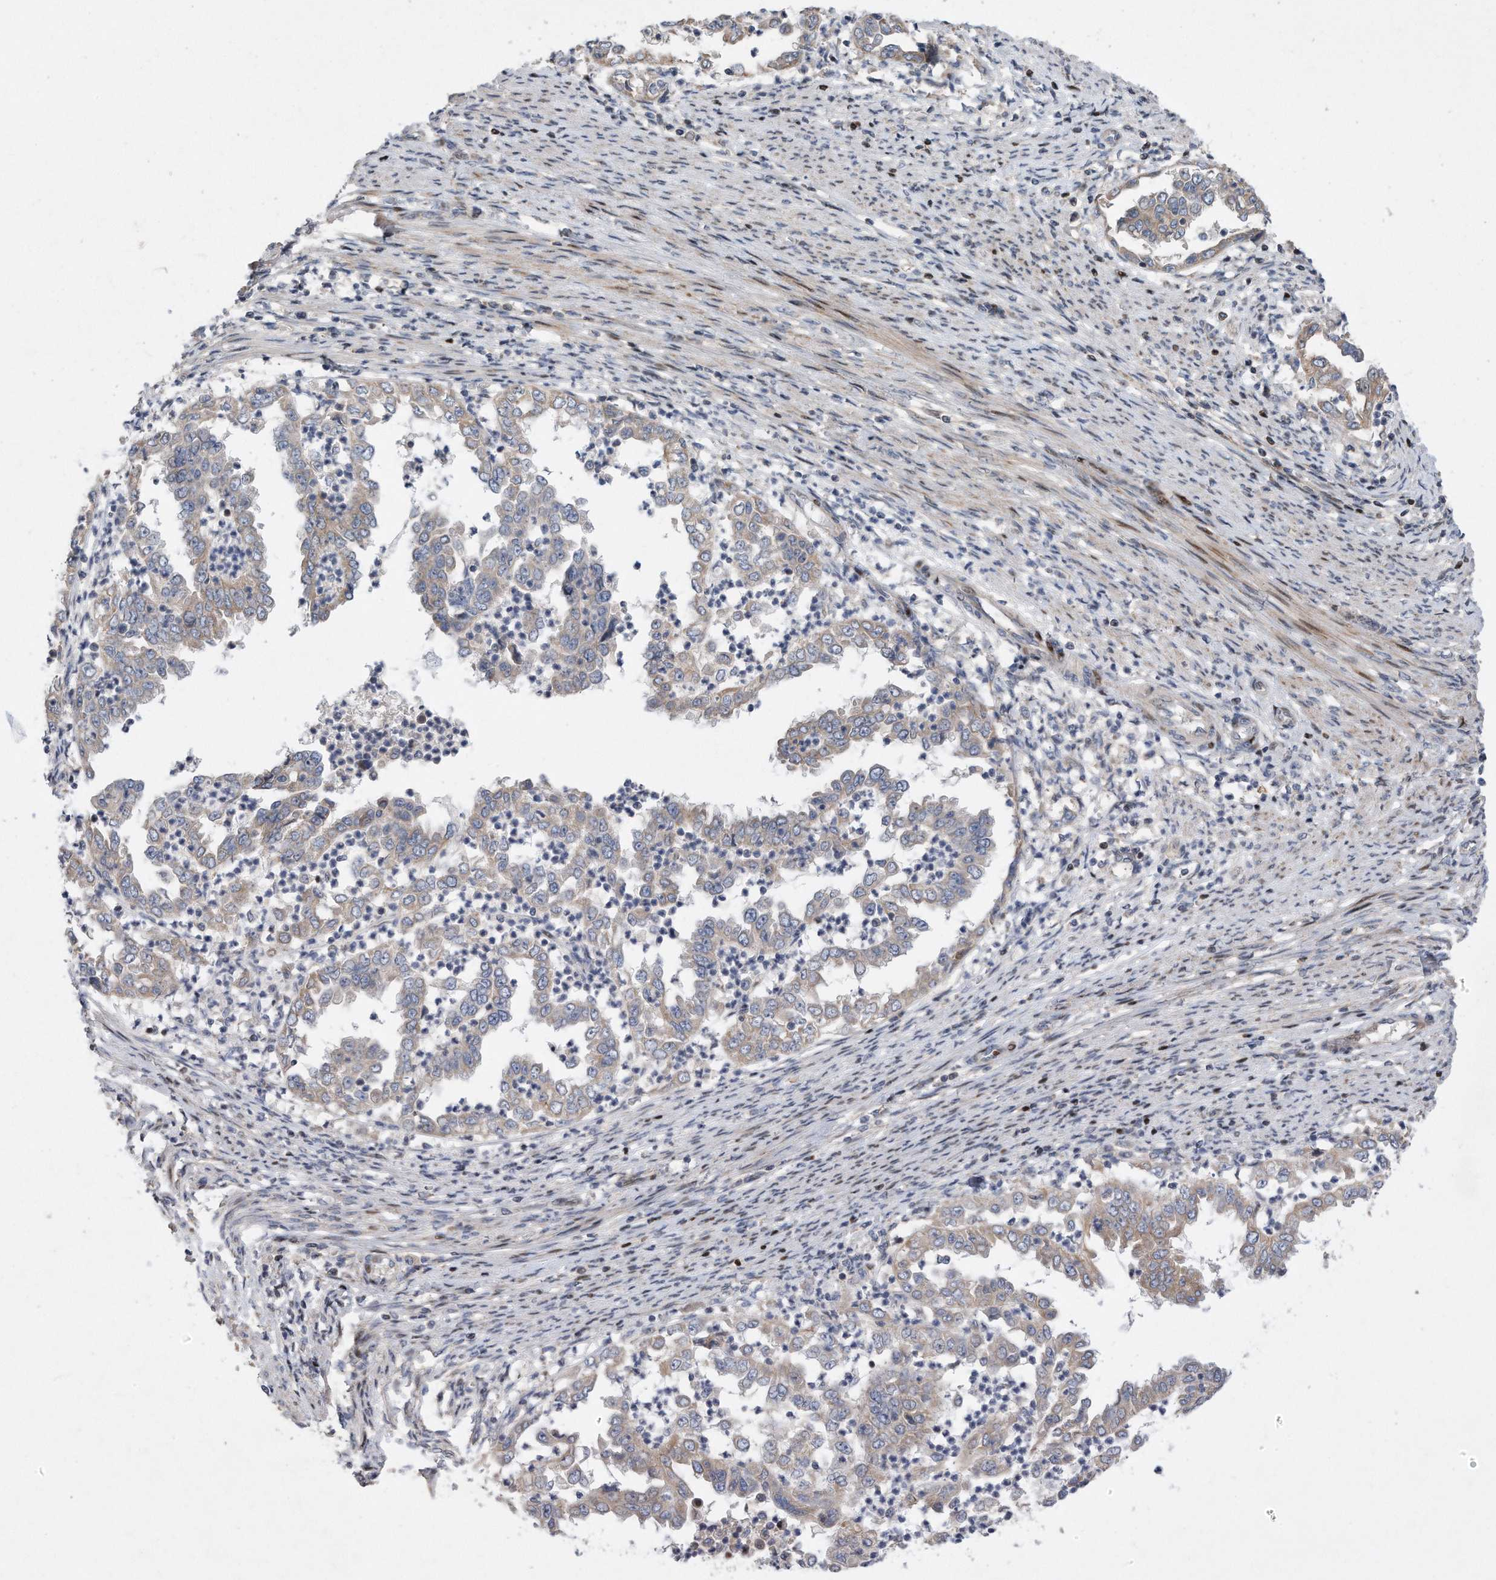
{"staining": {"intensity": "negative", "quantity": "none", "location": "none"}, "tissue": "endometrial cancer", "cell_type": "Tumor cells", "image_type": "cancer", "snomed": [{"axis": "morphology", "description": "Adenocarcinoma, NOS"}, {"axis": "topography", "description": "Endometrium"}], "caption": "The immunohistochemistry (IHC) histopathology image has no significant staining in tumor cells of adenocarcinoma (endometrial) tissue. Brightfield microscopy of IHC stained with DAB (3,3'-diaminobenzidine) (brown) and hematoxylin (blue), captured at high magnification.", "gene": "CDH12", "patient": {"sex": "female", "age": 85}}